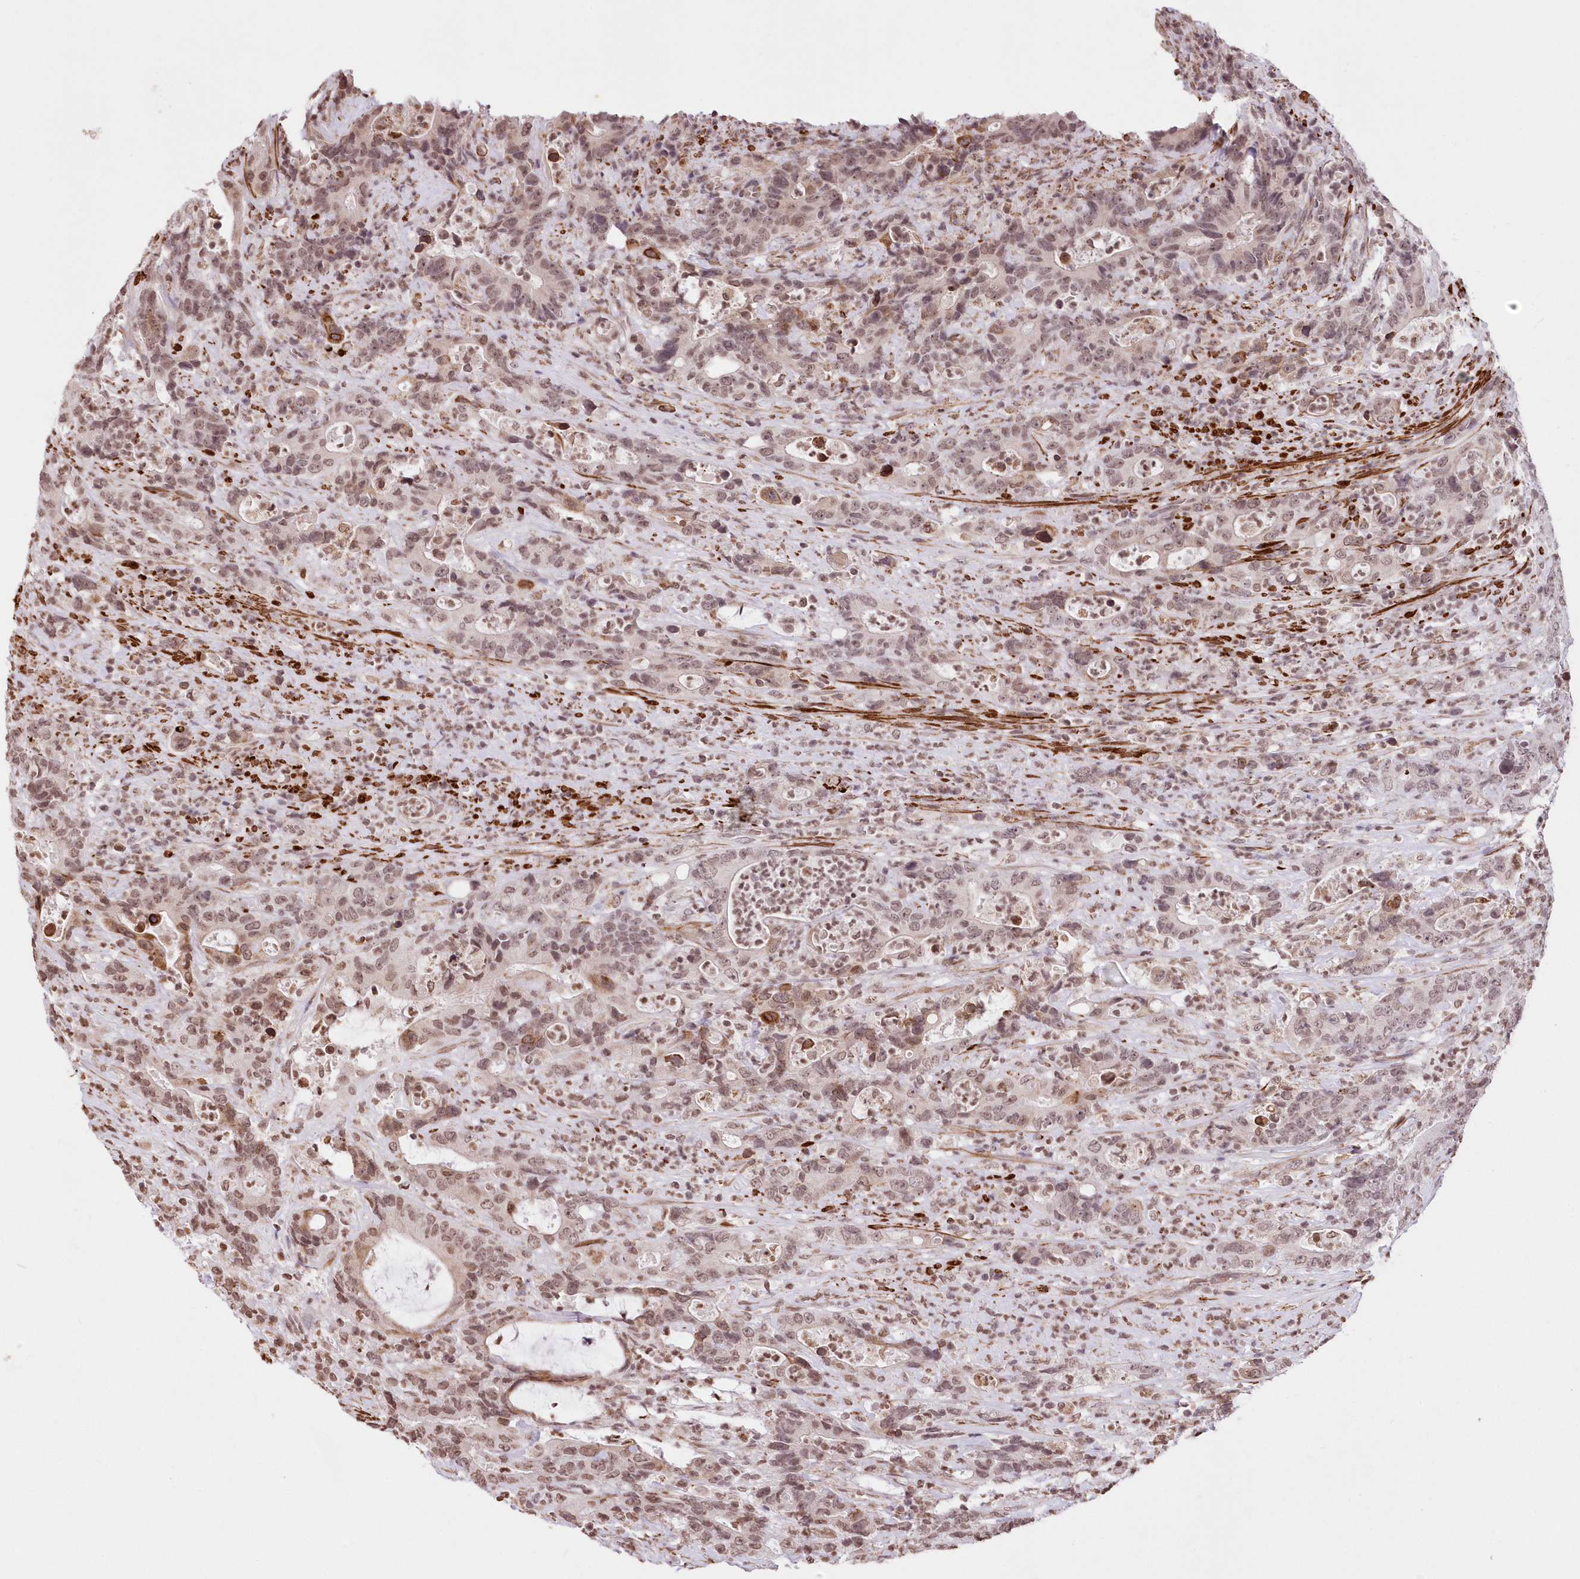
{"staining": {"intensity": "moderate", "quantity": "25%-75%", "location": "cytoplasmic/membranous"}, "tissue": "colorectal cancer", "cell_type": "Tumor cells", "image_type": "cancer", "snomed": [{"axis": "morphology", "description": "Adenocarcinoma, NOS"}, {"axis": "topography", "description": "Colon"}], "caption": "Colorectal cancer stained with a brown dye demonstrates moderate cytoplasmic/membranous positive staining in approximately 25%-75% of tumor cells.", "gene": "RBM27", "patient": {"sex": "female", "age": 75}}